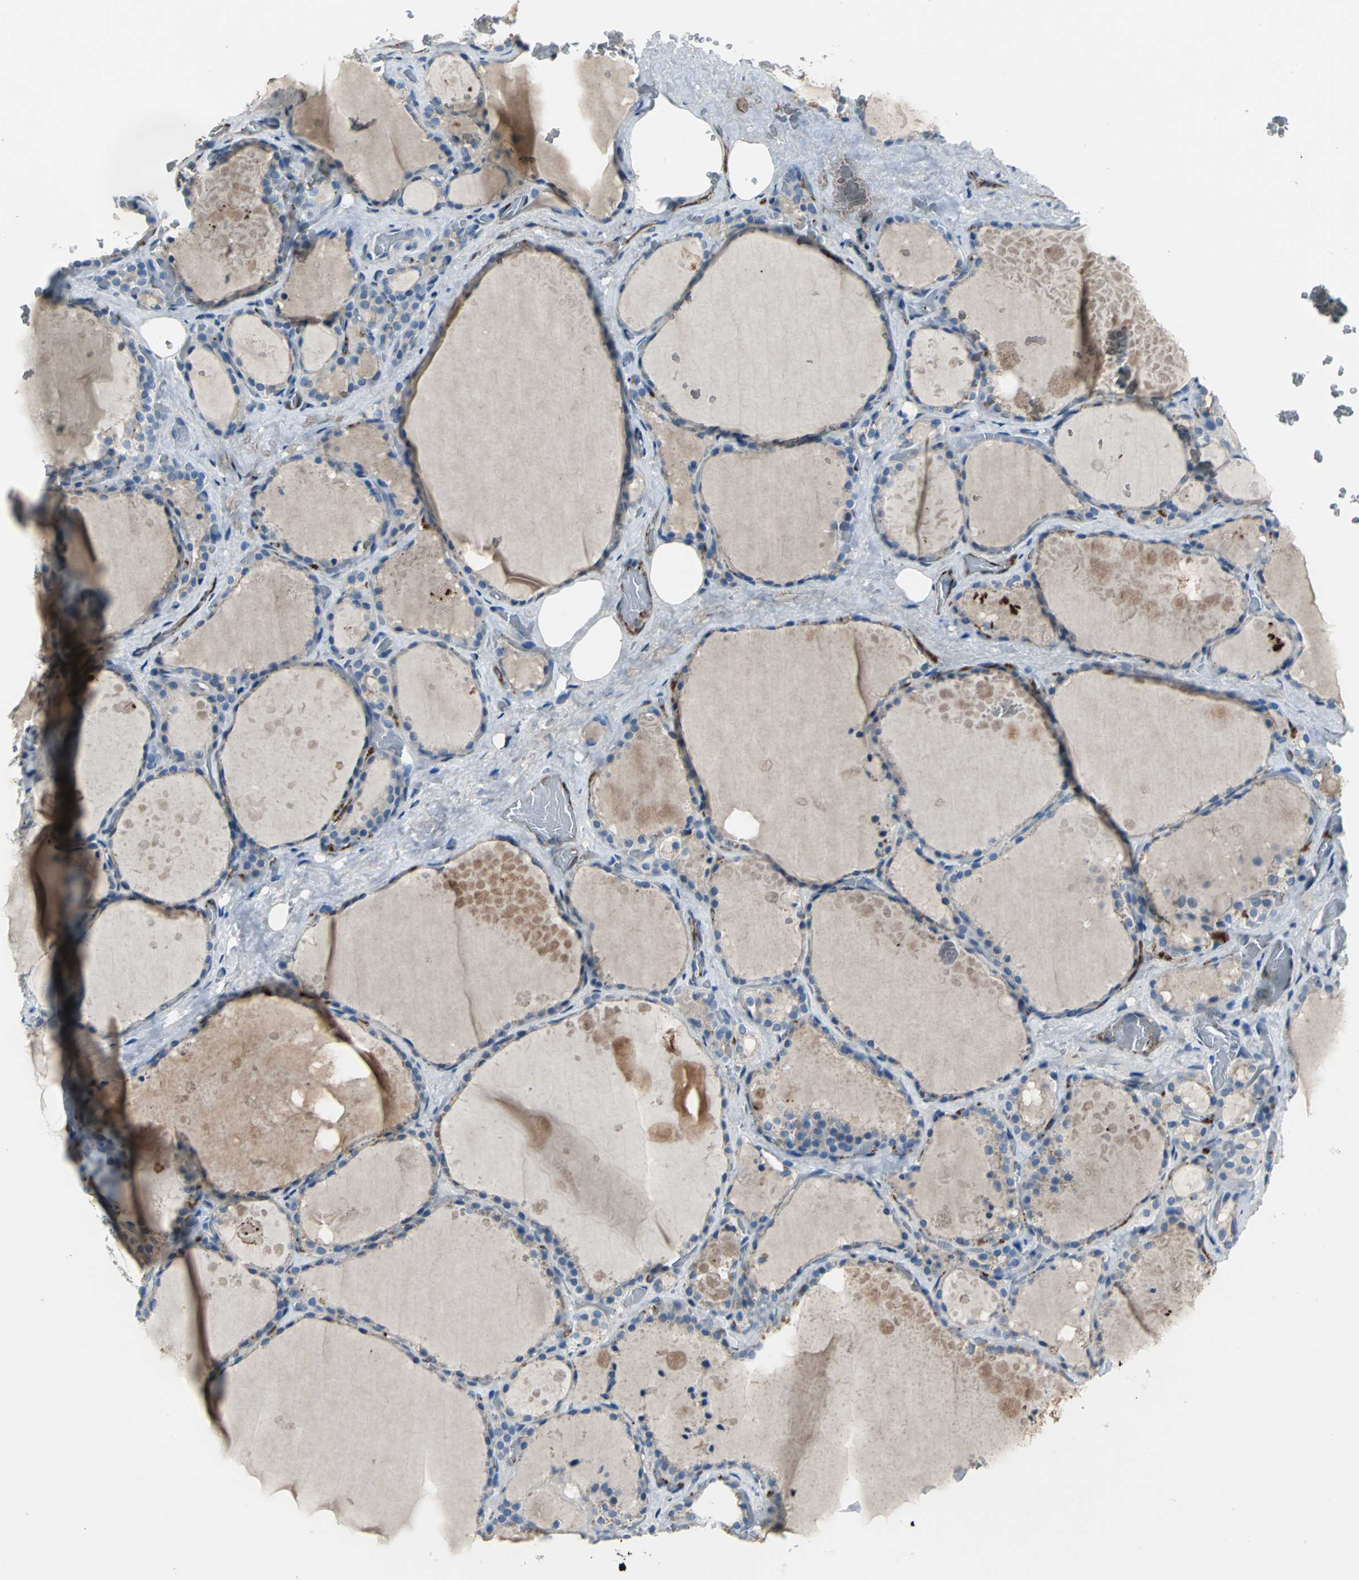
{"staining": {"intensity": "moderate", "quantity": "<25%", "location": "cytoplasmic/membranous"}, "tissue": "thyroid gland", "cell_type": "Glandular cells", "image_type": "normal", "snomed": [{"axis": "morphology", "description": "Normal tissue, NOS"}, {"axis": "topography", "description": "Thyroid gland"}], "caption": "A brown stain labels moderate cytoplasmic/membranous expression of a protein in glandular cells of benign human thyroid gland. The protein is shown in brown color, while the nuclei are stained blue.", "gene": "SELP", "patient": {"sex": "male", "age": 61}}